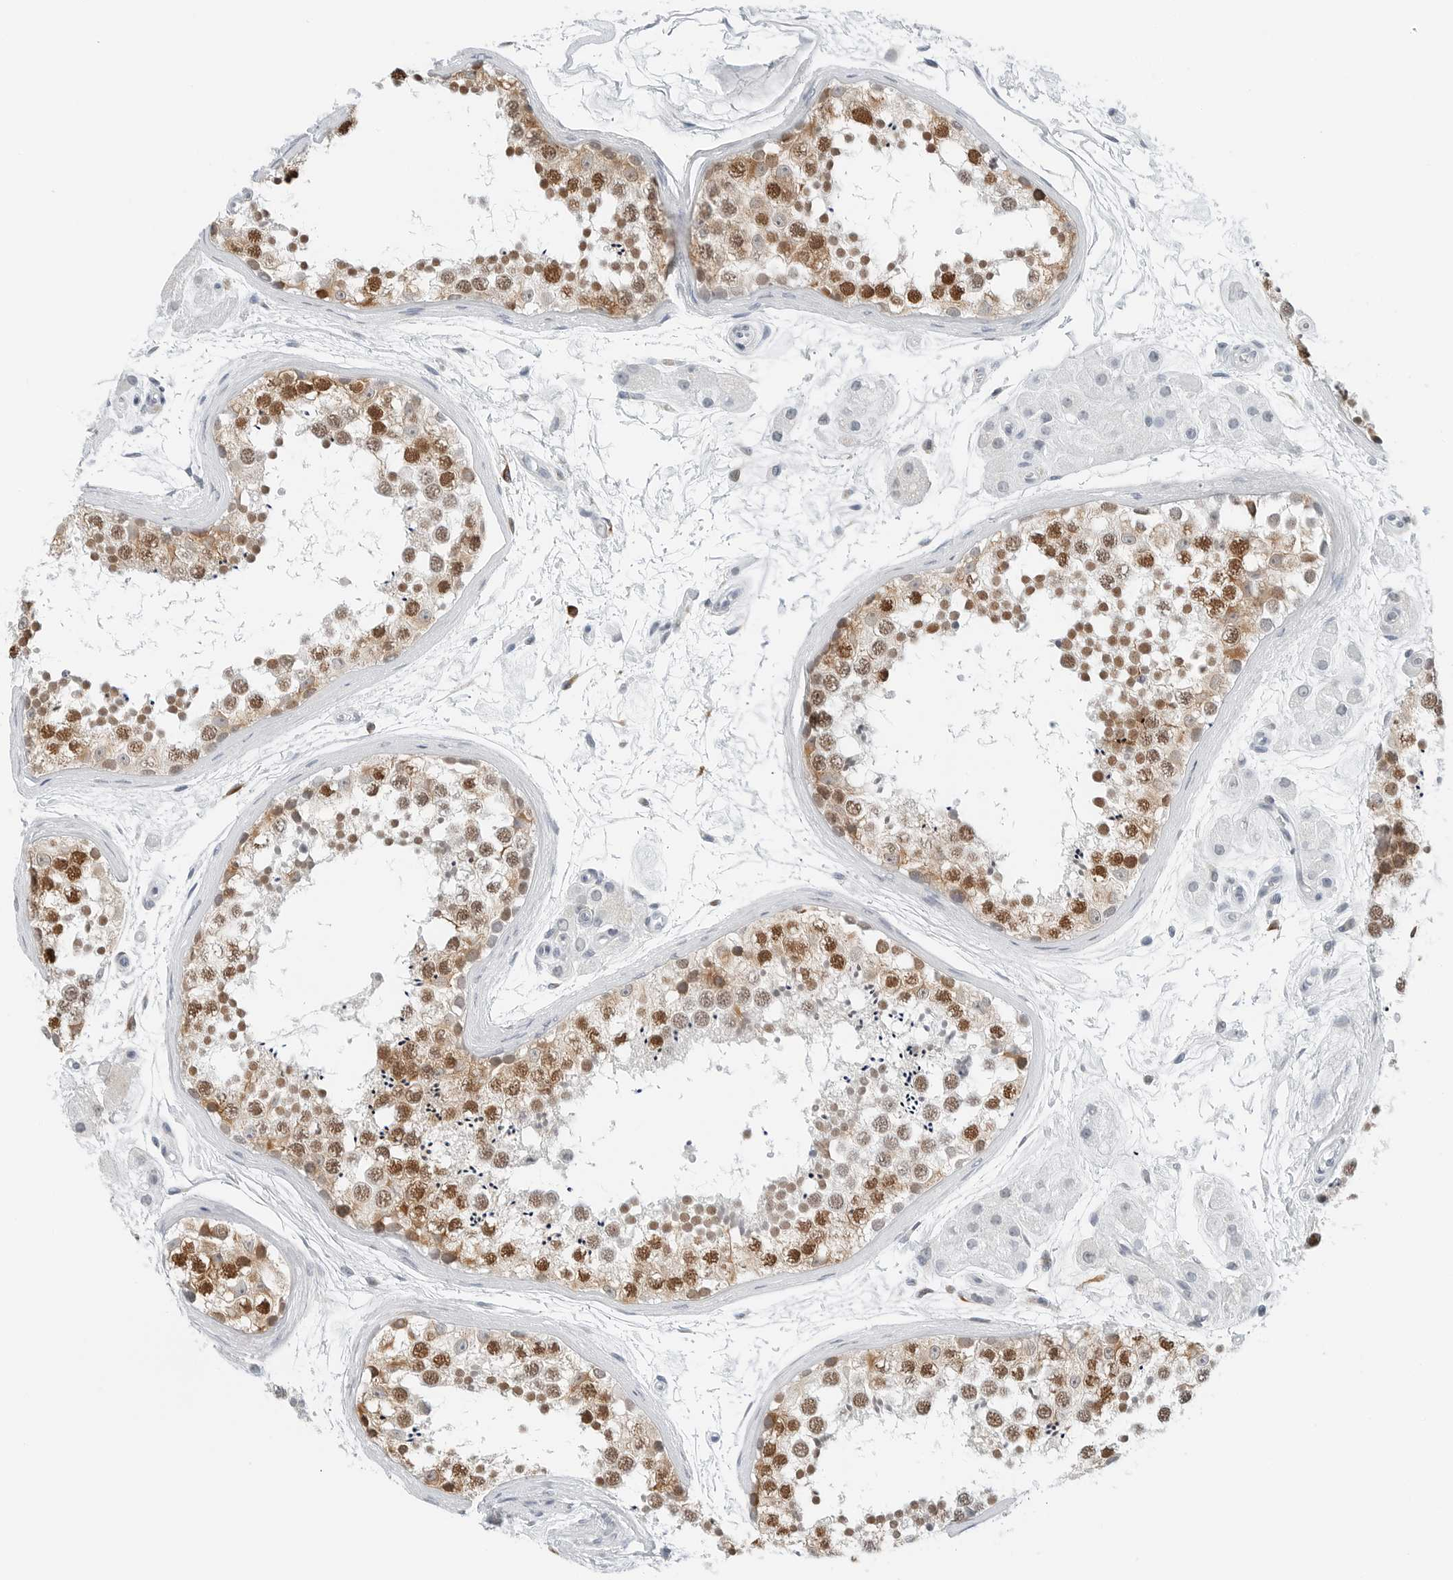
{"staining": {"intensity": "moderate", "quantity": ">75%", "location": "cytoplasmic/membranous,nuclear"}, "tissue": "testis", "cell_type": "Cells in seminiferous ducts", "image_type": "normal", "snomed": [{"axis": "morphology", "description": "Normal tissue, NOS"}, {"axis": "topography", "description": "Testis"}], "caption": "Immunohistochemical staining of benign human testis exhibits moderate cytoplasmic/membranous,nuclear protein staining in about >75% of cells in seminiferous ducts.", "gene": "P4HA2", "patient": {"sex": "male", "age": 56}}